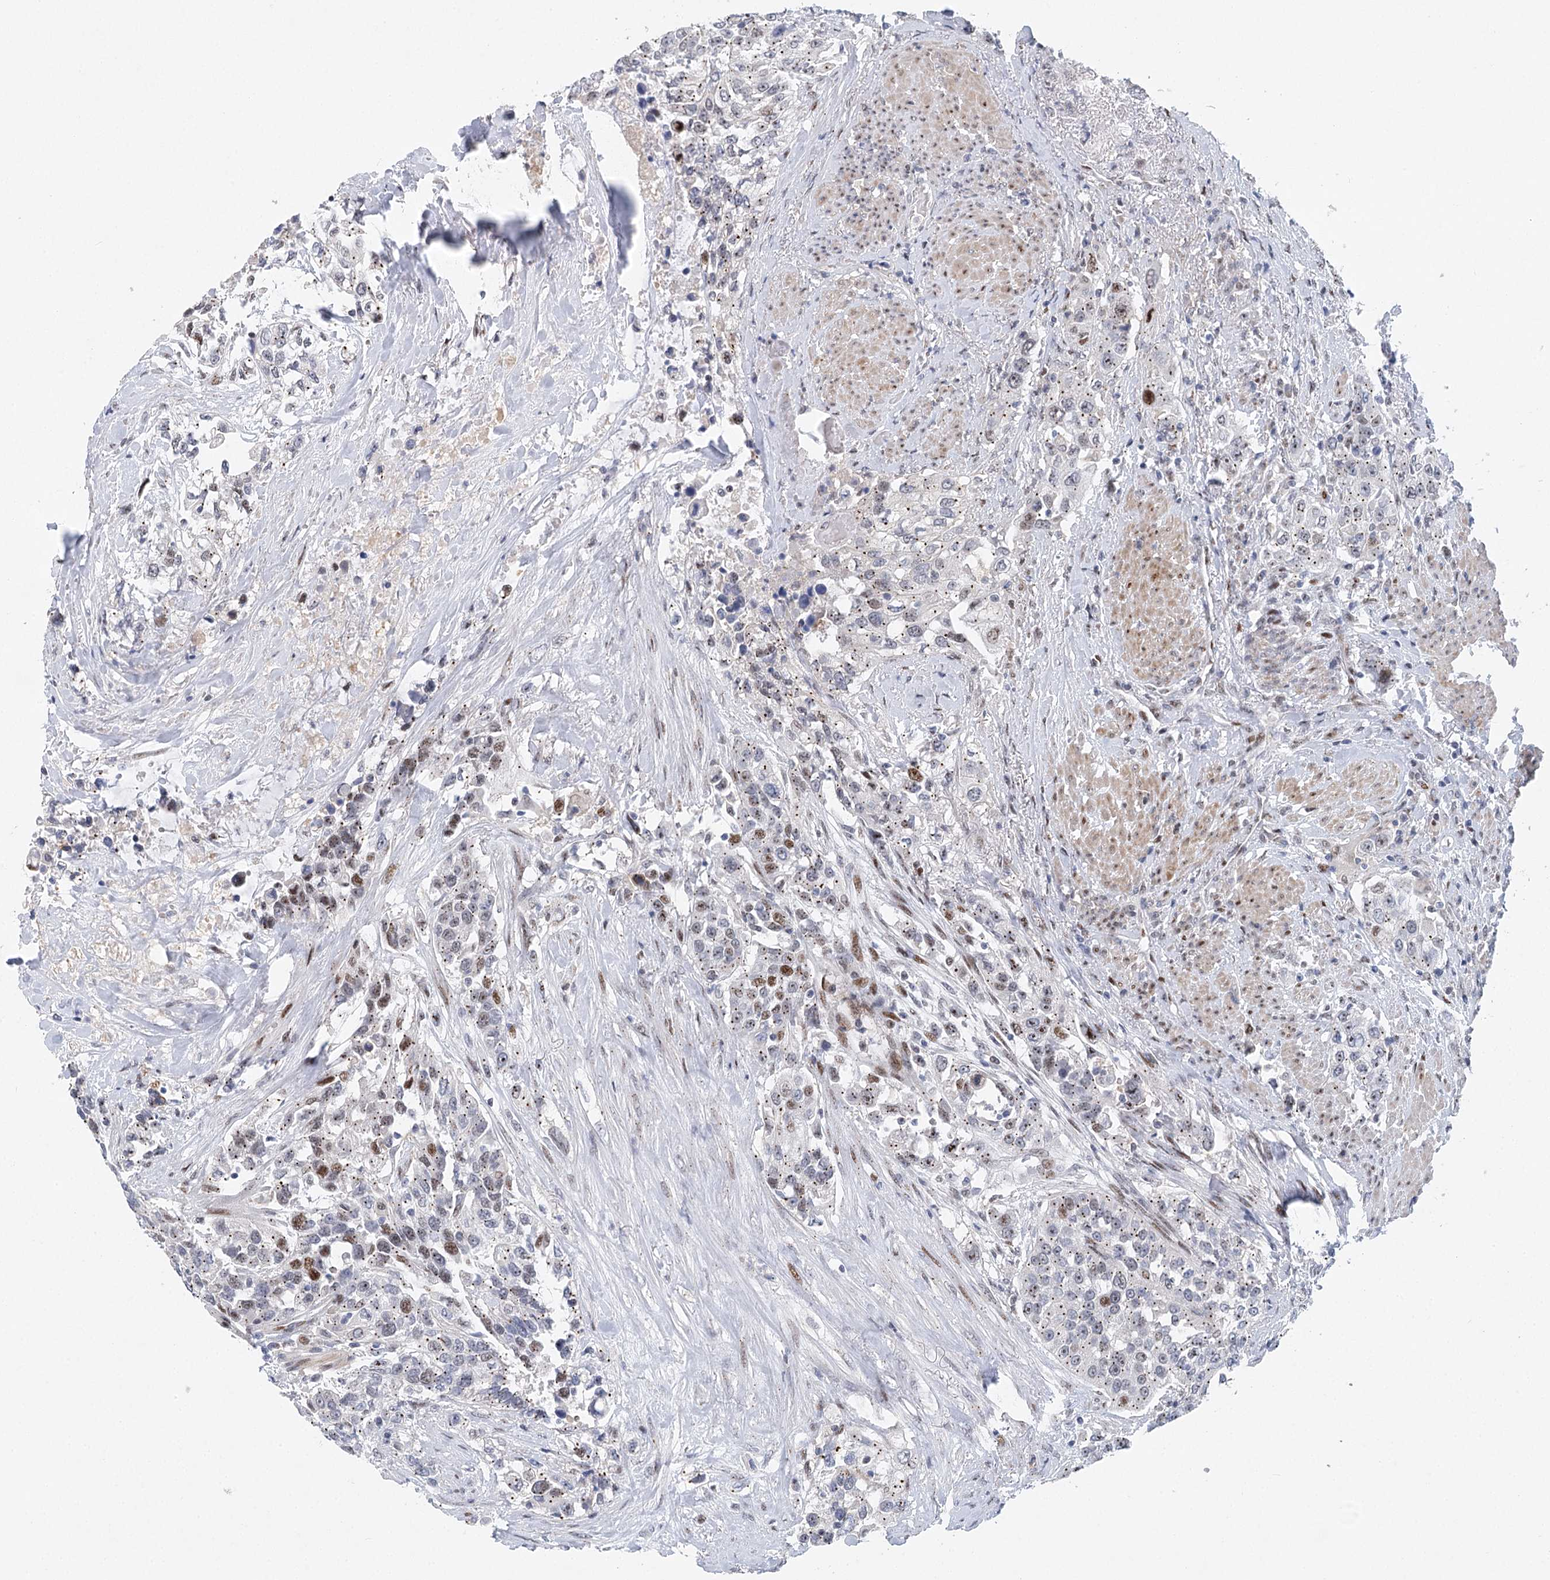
{"staining": {"intensity": "moderate", "quantity": "25%-75%", "location": "nuclear"}, "tissue": "urothelial cancer", "cell_type": "Tumor cells", "image_type": "cancer", "snomed": [{"axis": "morphology", "description": "Urothelial carcinoma, High grade"}, {"axis": "topography", "description": "Urinary bladder"}], "caption": "This is an image of IHC staining of urothelial cancer, which shows moderate staining in the nuclear of tumor cells.", "gene": "CAMTA1", "patient": {"sex": "female", "age": 80}}